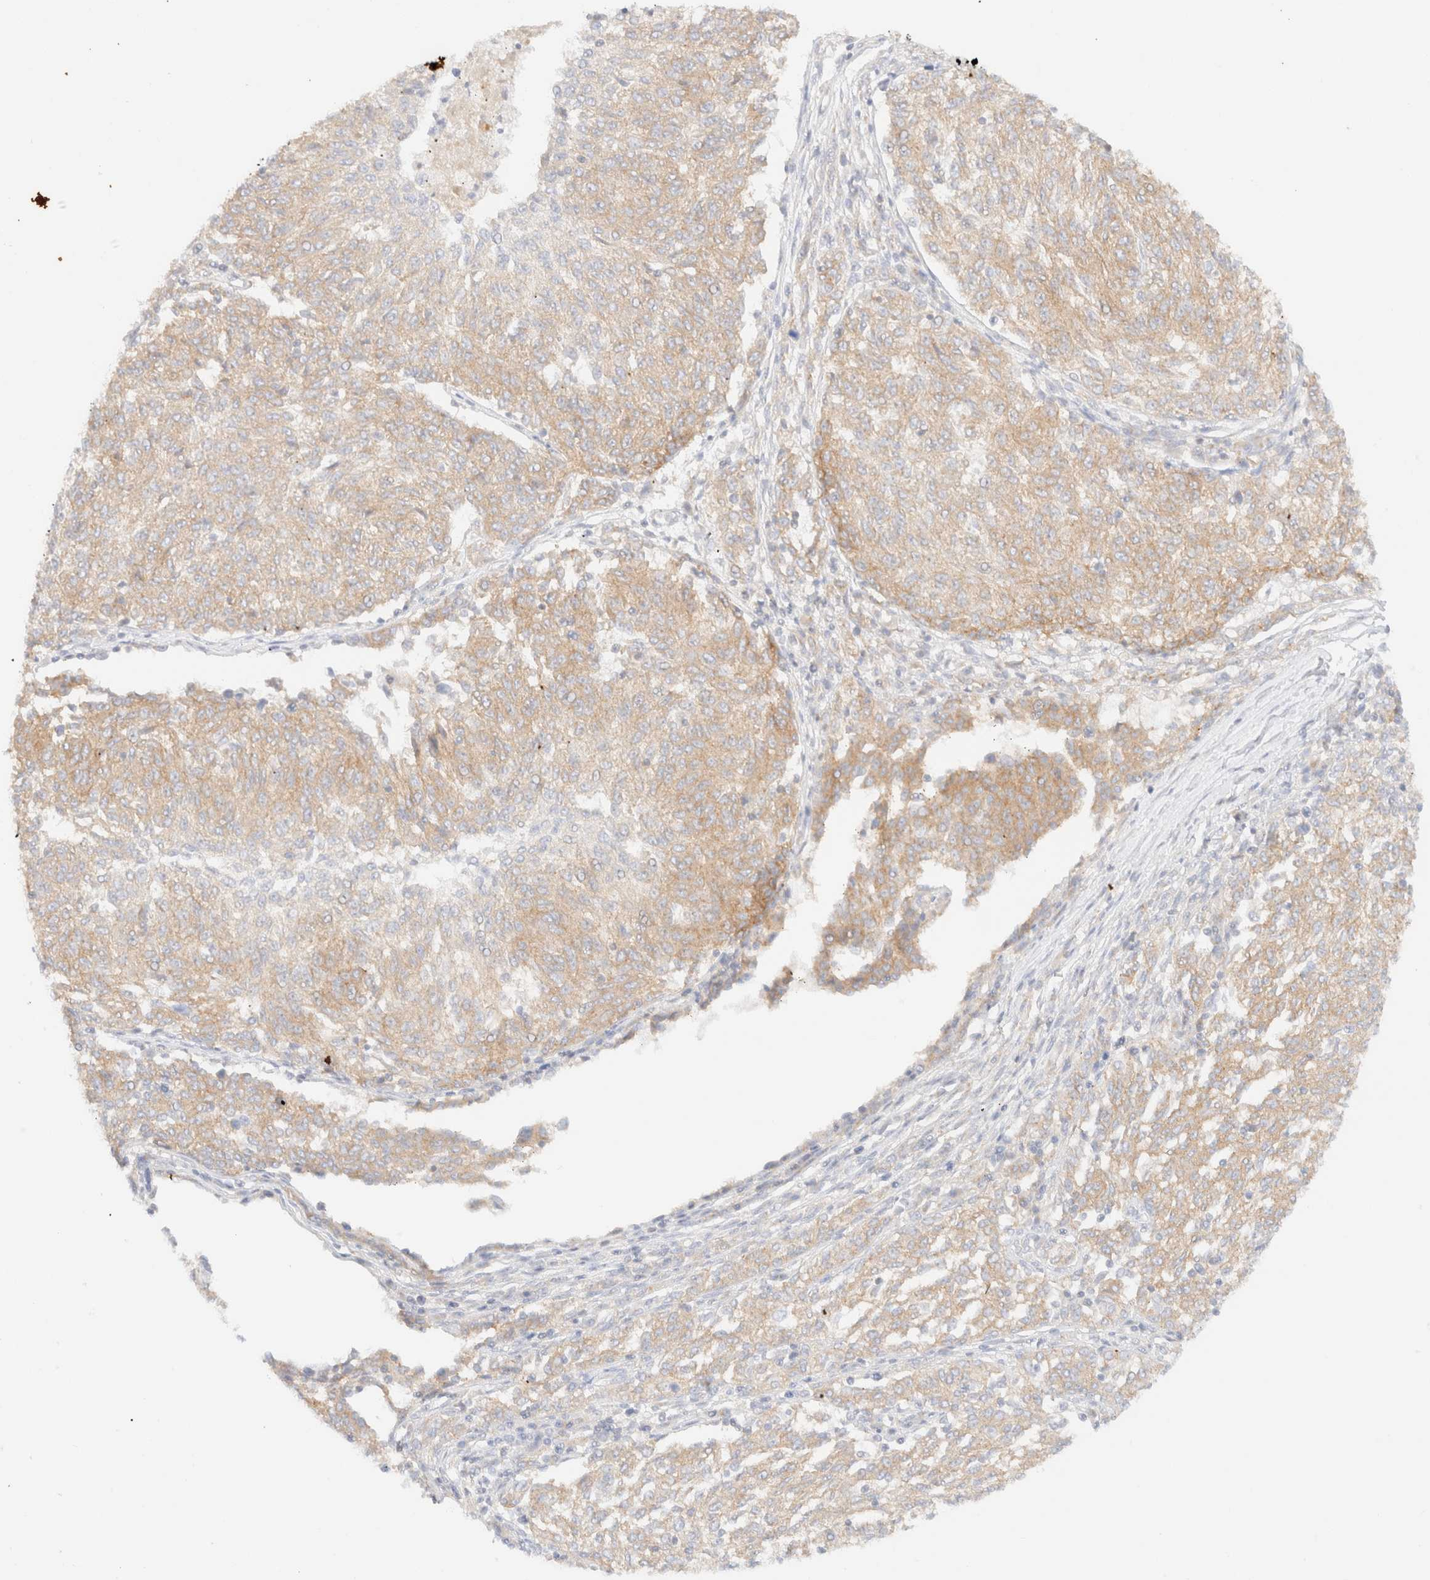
{"staining": {"intensity": "moderate", "quantity": "25%-75%", "location": "cytoplasmic/membranous"}, "tissue": "melanoma", "cell_type": "Tumor cells", "image_type": "cancer", "snomed": [{"axis": "morphology", "description": "Malignant melanoma, NOS"}, {"axis": "topography", "description": "Skin"}], "caption": "Tumor cells show medium levels of moderate cytoplasmic/membranous expression in about 25%-75% of cells in malignant melanoma.", "gene": "MYO10", "patient": {"sex": "female", "age": 72}}